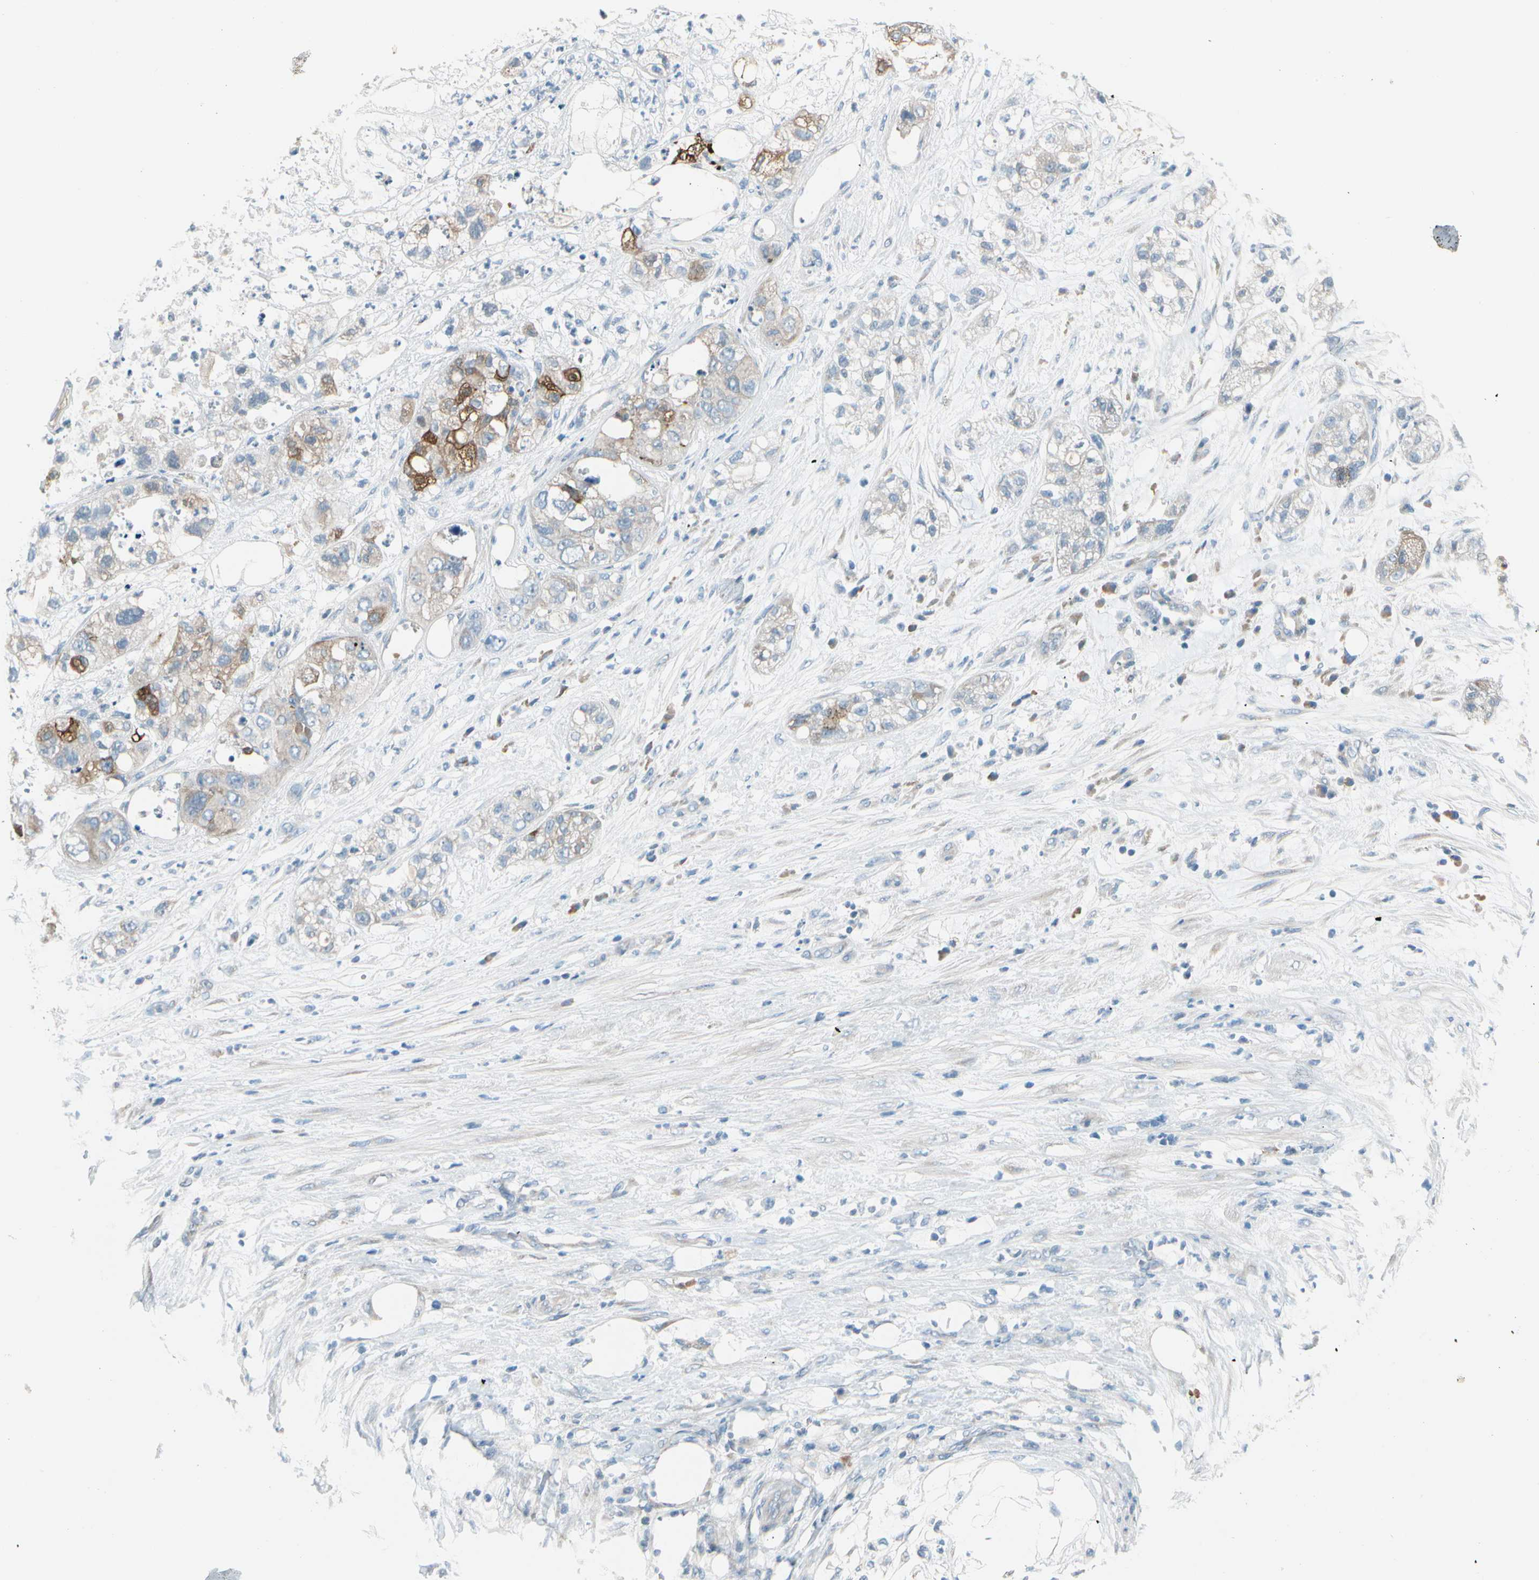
{"staining": {"intensity": "moderate", "quantity": "<25%", "location": "cytoplasmic/membranous"}, "tissue": "pancreatic cancer", "cell_type": "Tumor cells", "image_type": "cancer", "snomed": [{"axis": "morphology", "description": "Adenocarcinoma, NOS"}, {"axis": "topography", "description": "Pancreas"}], "caption": "Immunohistochemistry (DAB (3,3'-diaminobenzidine)) staining of human pancreatic cancer reveals moderate cytoplasmic/membranous protein expression in approximately <25% of tumor cells.", "gene": "STK40", "patient": {"sex": "female", "age": 78}}